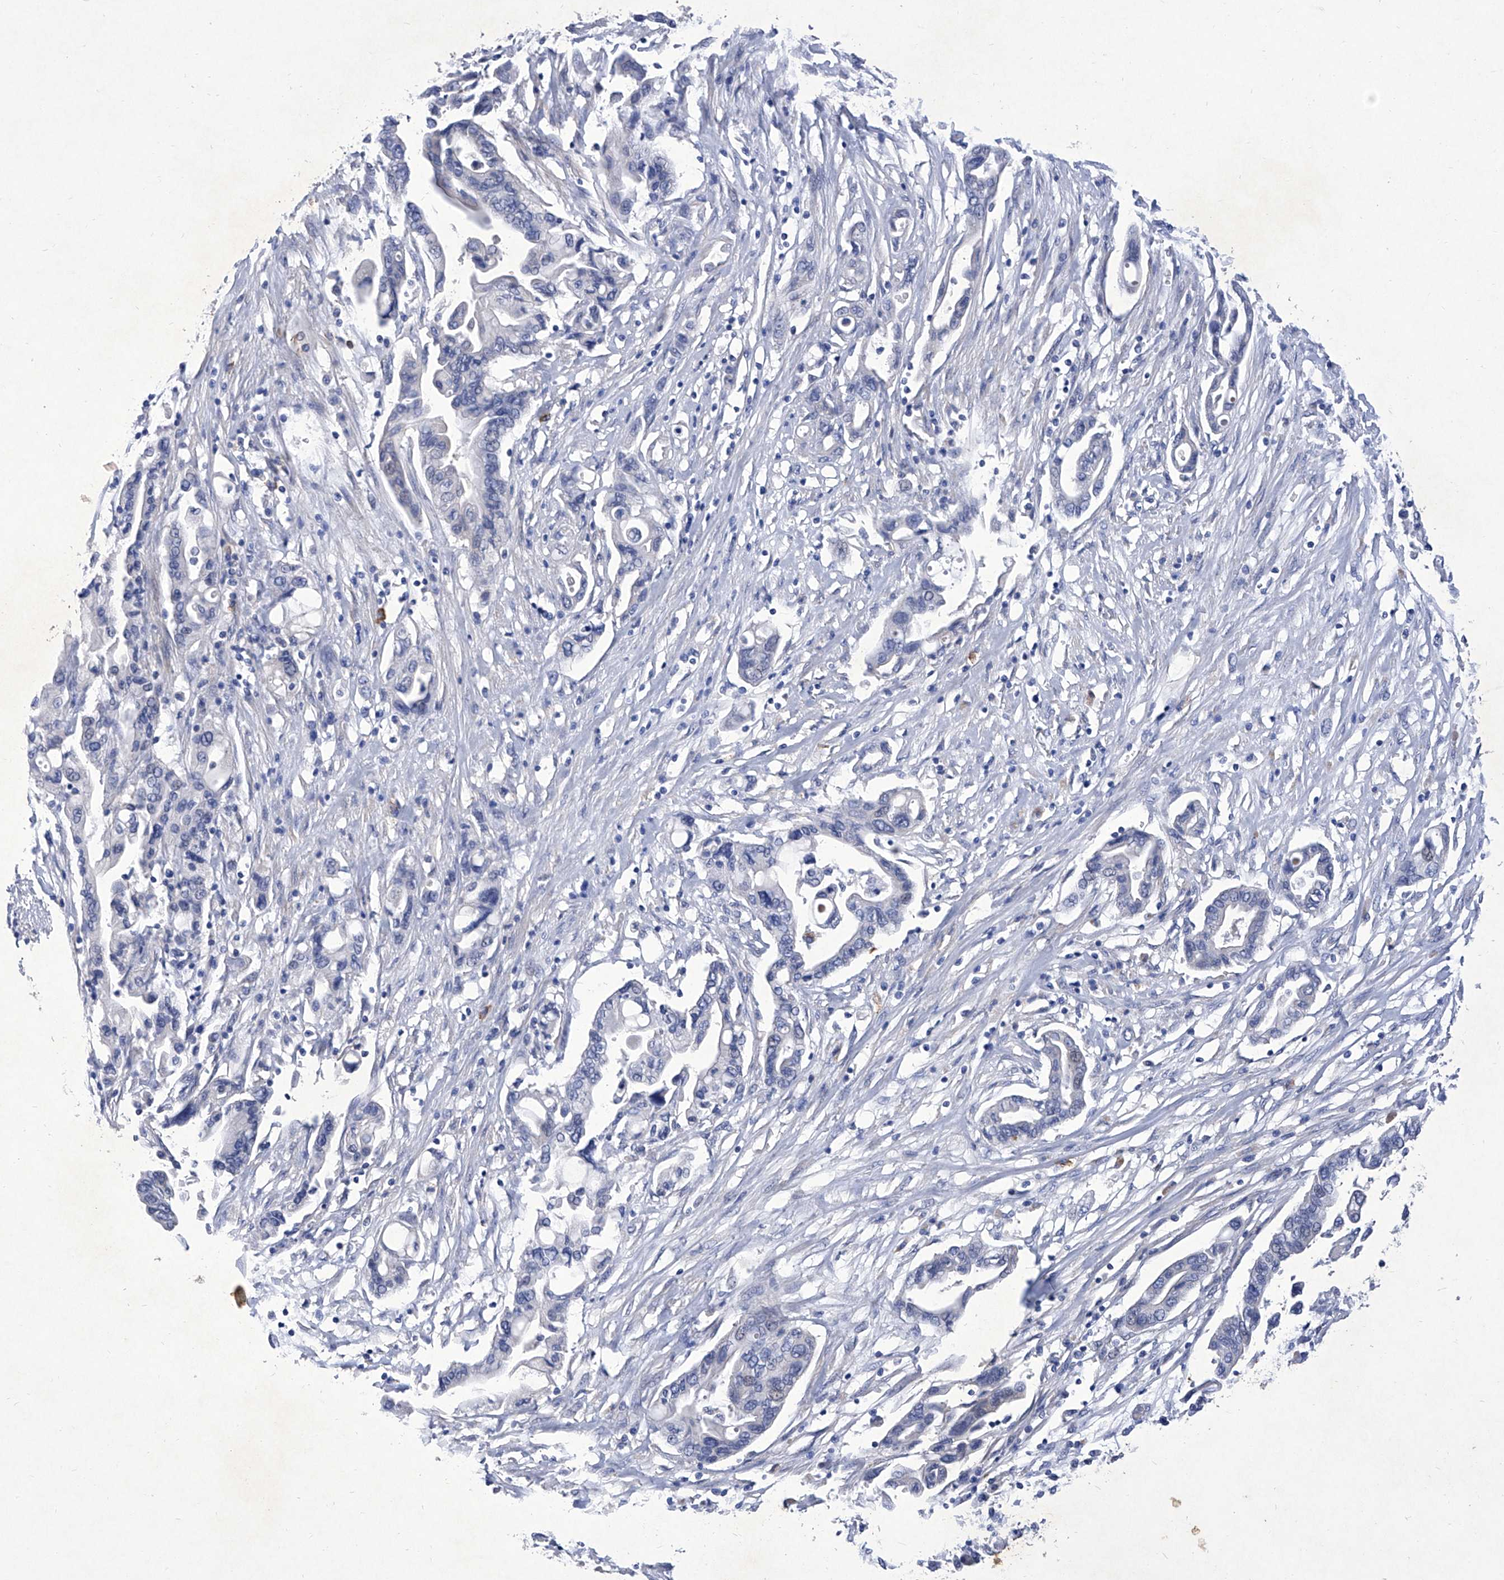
{"staining": {"intensity": "negative", "quantity": "none", "location": "none"}, "tissue": "pancreatic cancer", "cell_type": "Tumor cells", "image_type": "cancer", "snomed": [{"axis": "morphology", "description": "Adenocarcinoma, NOS"}, {"axis": "topography", "description": "Pancreas"}], "caption": "Protein analysis of pancreatic cancer exhibits no significant staining in tumor cells.", "gene": "IFNL2", "patient": {"sex": "female", "age": 57}}